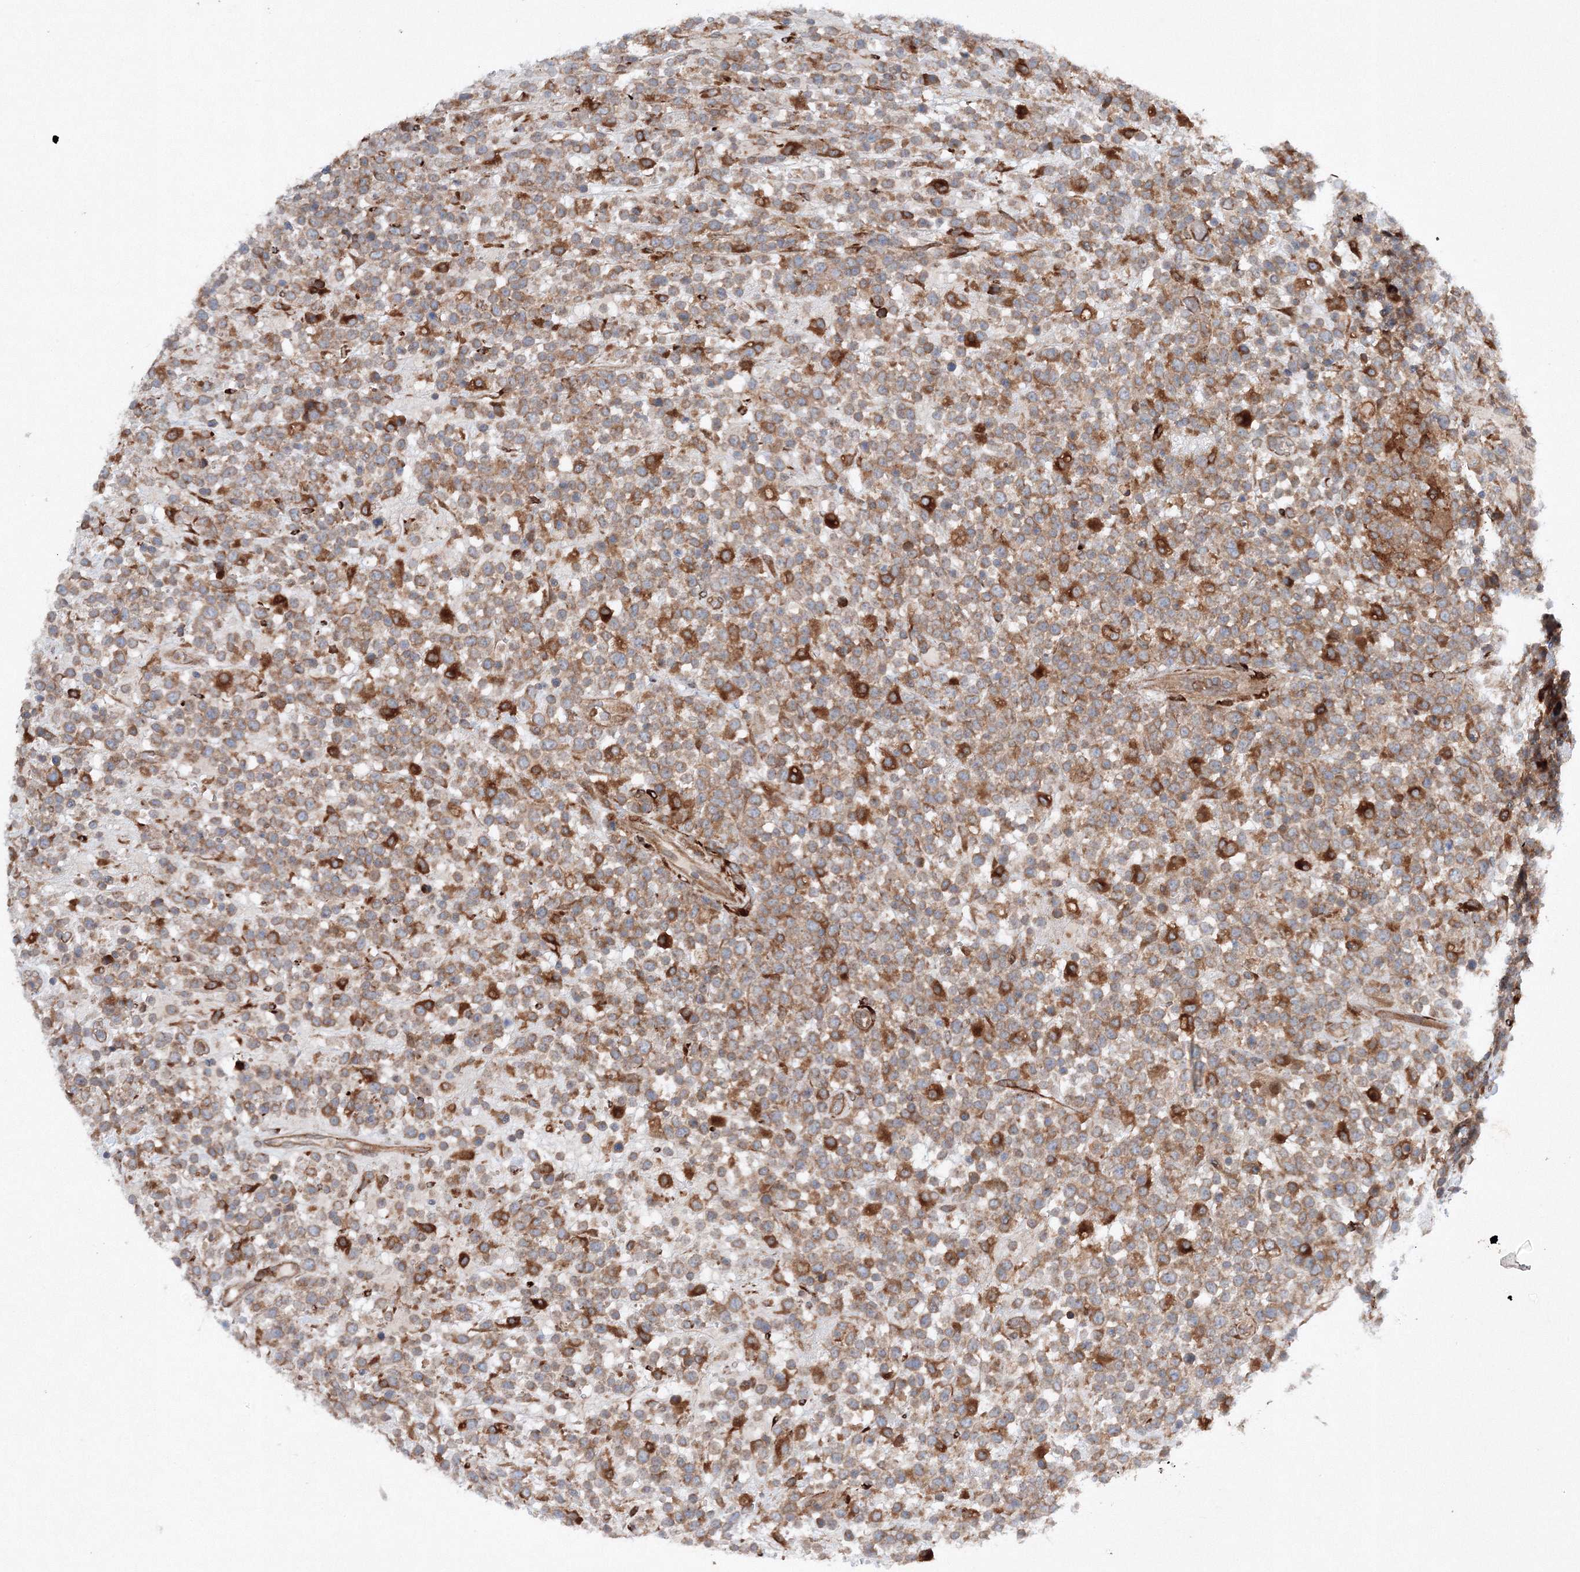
{"staining": {"intensity": "moderate", "quantity": ">75%", "location": "cytoplasmic/membranous"}, "tissue": "lymphoma", "cell_type": "Tumor cells", "image_type": "cancer", "snomed": [{"axis": "morphology", "description": "Malignant lymphoma, non-Hodgkin's type, High grade"}, {"axis": "topography", "description": "Colon"}], "caption": "Immunohistochemical staining of human high-grade malignant lymphoma, non-Hodgkin's type exhibits moderate cytoplasmic/membranous protein staining in about >75% of tumor cells.", "gene": "SLC36A1", "patient": {"sex": "female", "age": 53}}